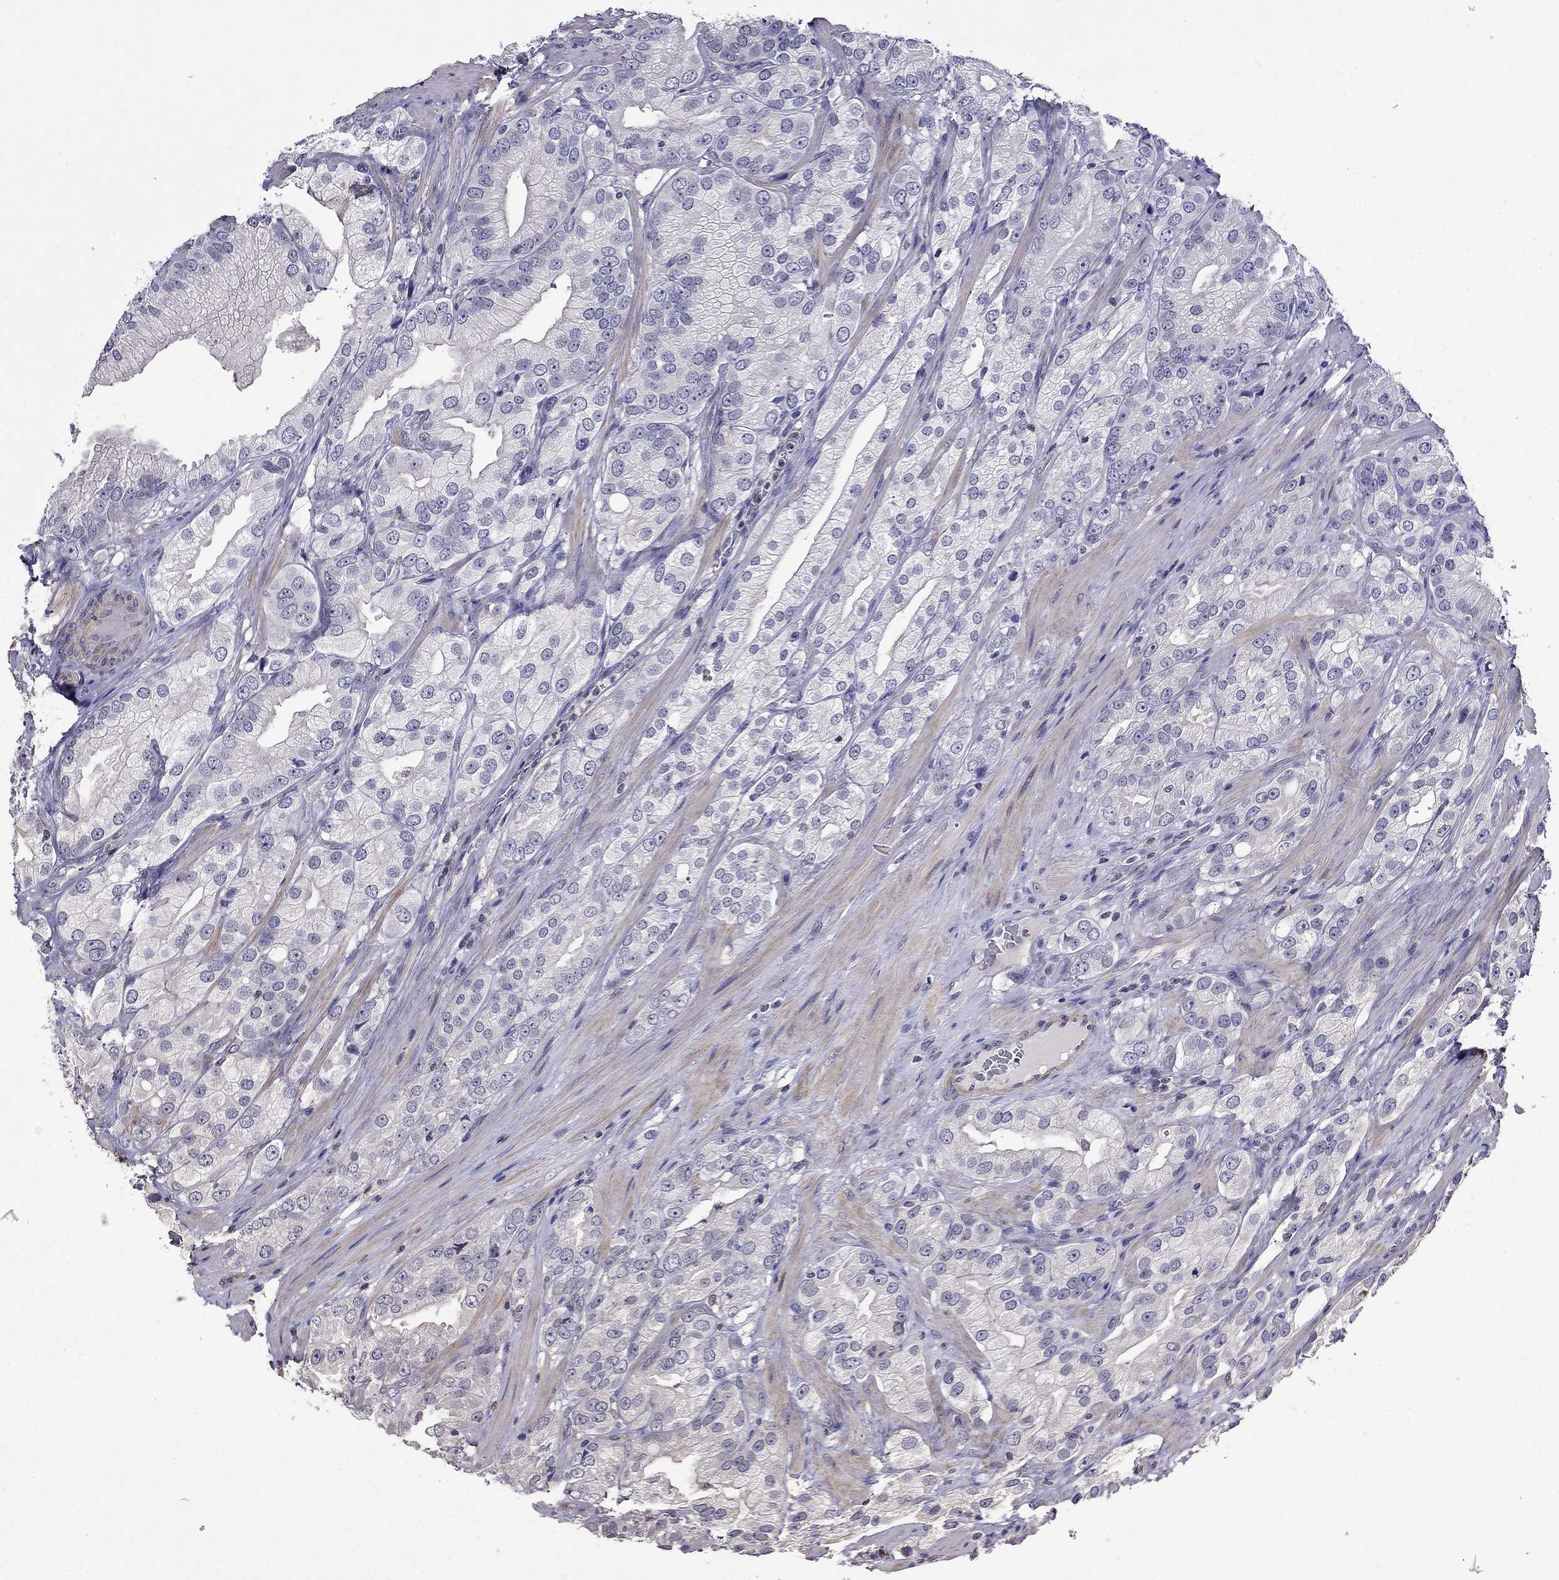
{"staining": {"intensity": "negative", "quantity": "none", "location": "none"}, "tissue": "prostate cancer", "cell_type": "Tumor cells", "image_type": "cancer", "snomed": [{"axis": "morphology", "description": "Adenocarcinoma, High grade"}, {"axis": "topography", "description": "Prostate and seminal vesicle, NOS"}], "caption": "This is a image of immunohistochemistry staining of prostate cancer, which shows no expression in tumor cells. (Brightfield microscopy of DAB IHC at high magnification).", "gene": "GUCA1B", "patient": {"sex": "male", "age": 62}}